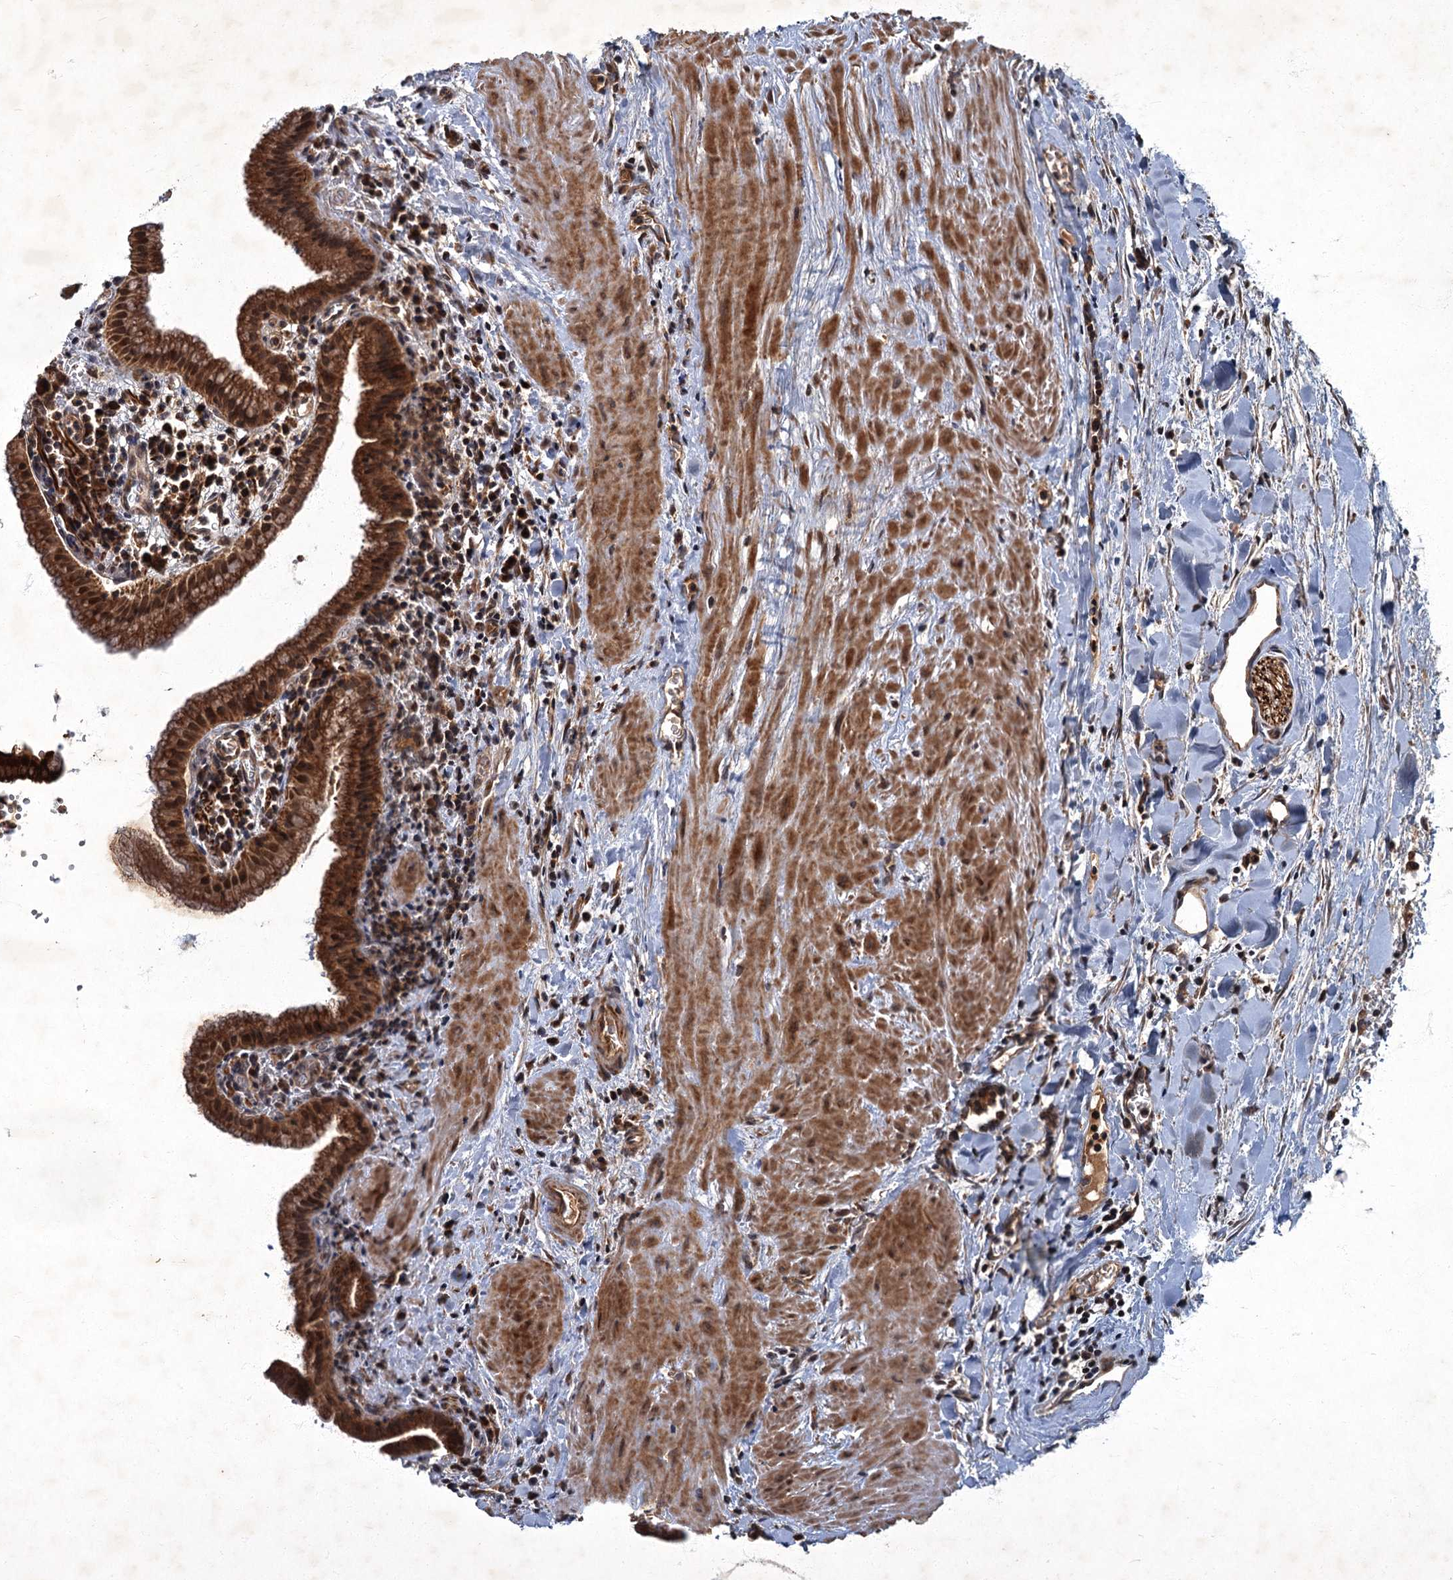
{"staining": {"intensity": "strong", "quantity": ">75%", "location": "cytoplasmic/membranous,nuclear"}, "tissue": "gallbladder", "cell_type": "Glandular cells", "image_type": "normal", "snomed": [{"axis": "morphology", "description": "Normal tissue, NOS"}, {"axis": "topography", "description": "Gallbladder"}], "caption": "High-power microscopy captured an immunohistochemistry (IHC) photomicrograph of benign gallbladder, revealing strong cytoplasmic/membranous,nuclear expression in approximately >75% of glandular cells.", "gene": "SLC11A2", "patient": {"sex": "male", "age": 78}}